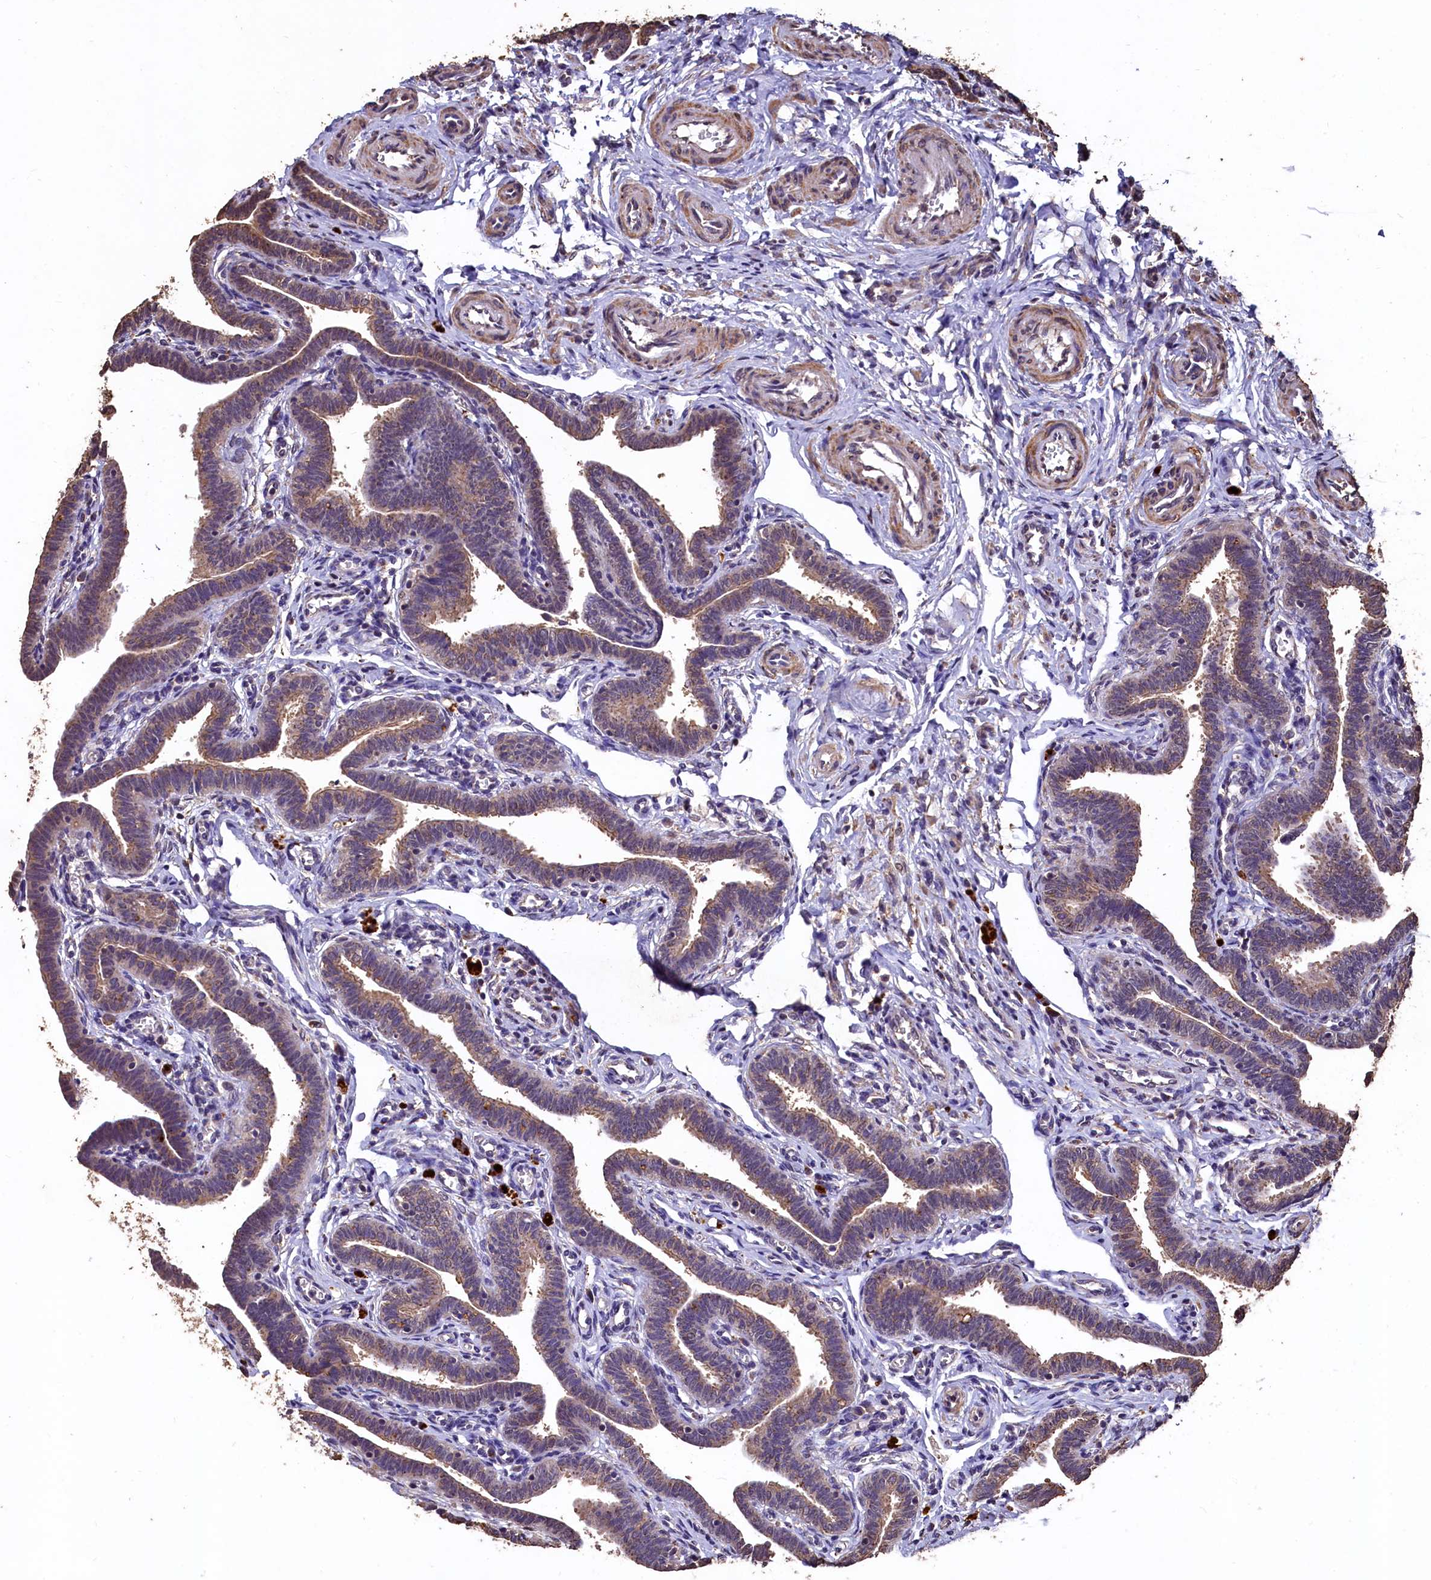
{"staining": {"intensity": "moderate", "quantity": ">75%", "location": "cytoplasmic/membranous"}, "tissue": "fallopian tube", "cell_type": "Glandular cells", "image_type": "normal", "snomed": [{"axis": "morphology", "description": "Normal tissue, NOS"}, {"axis": "topography", "description": "Fallopian tube"}], "caption": "There is medium levels of moderate cytoplasmic/membranous staining in glandular cells of normal fallopian tube, as demonstrated by immunohistochemical staining (brown color).", "gene": "LSM4", "patient": {"sex": "female", "age": 36}}